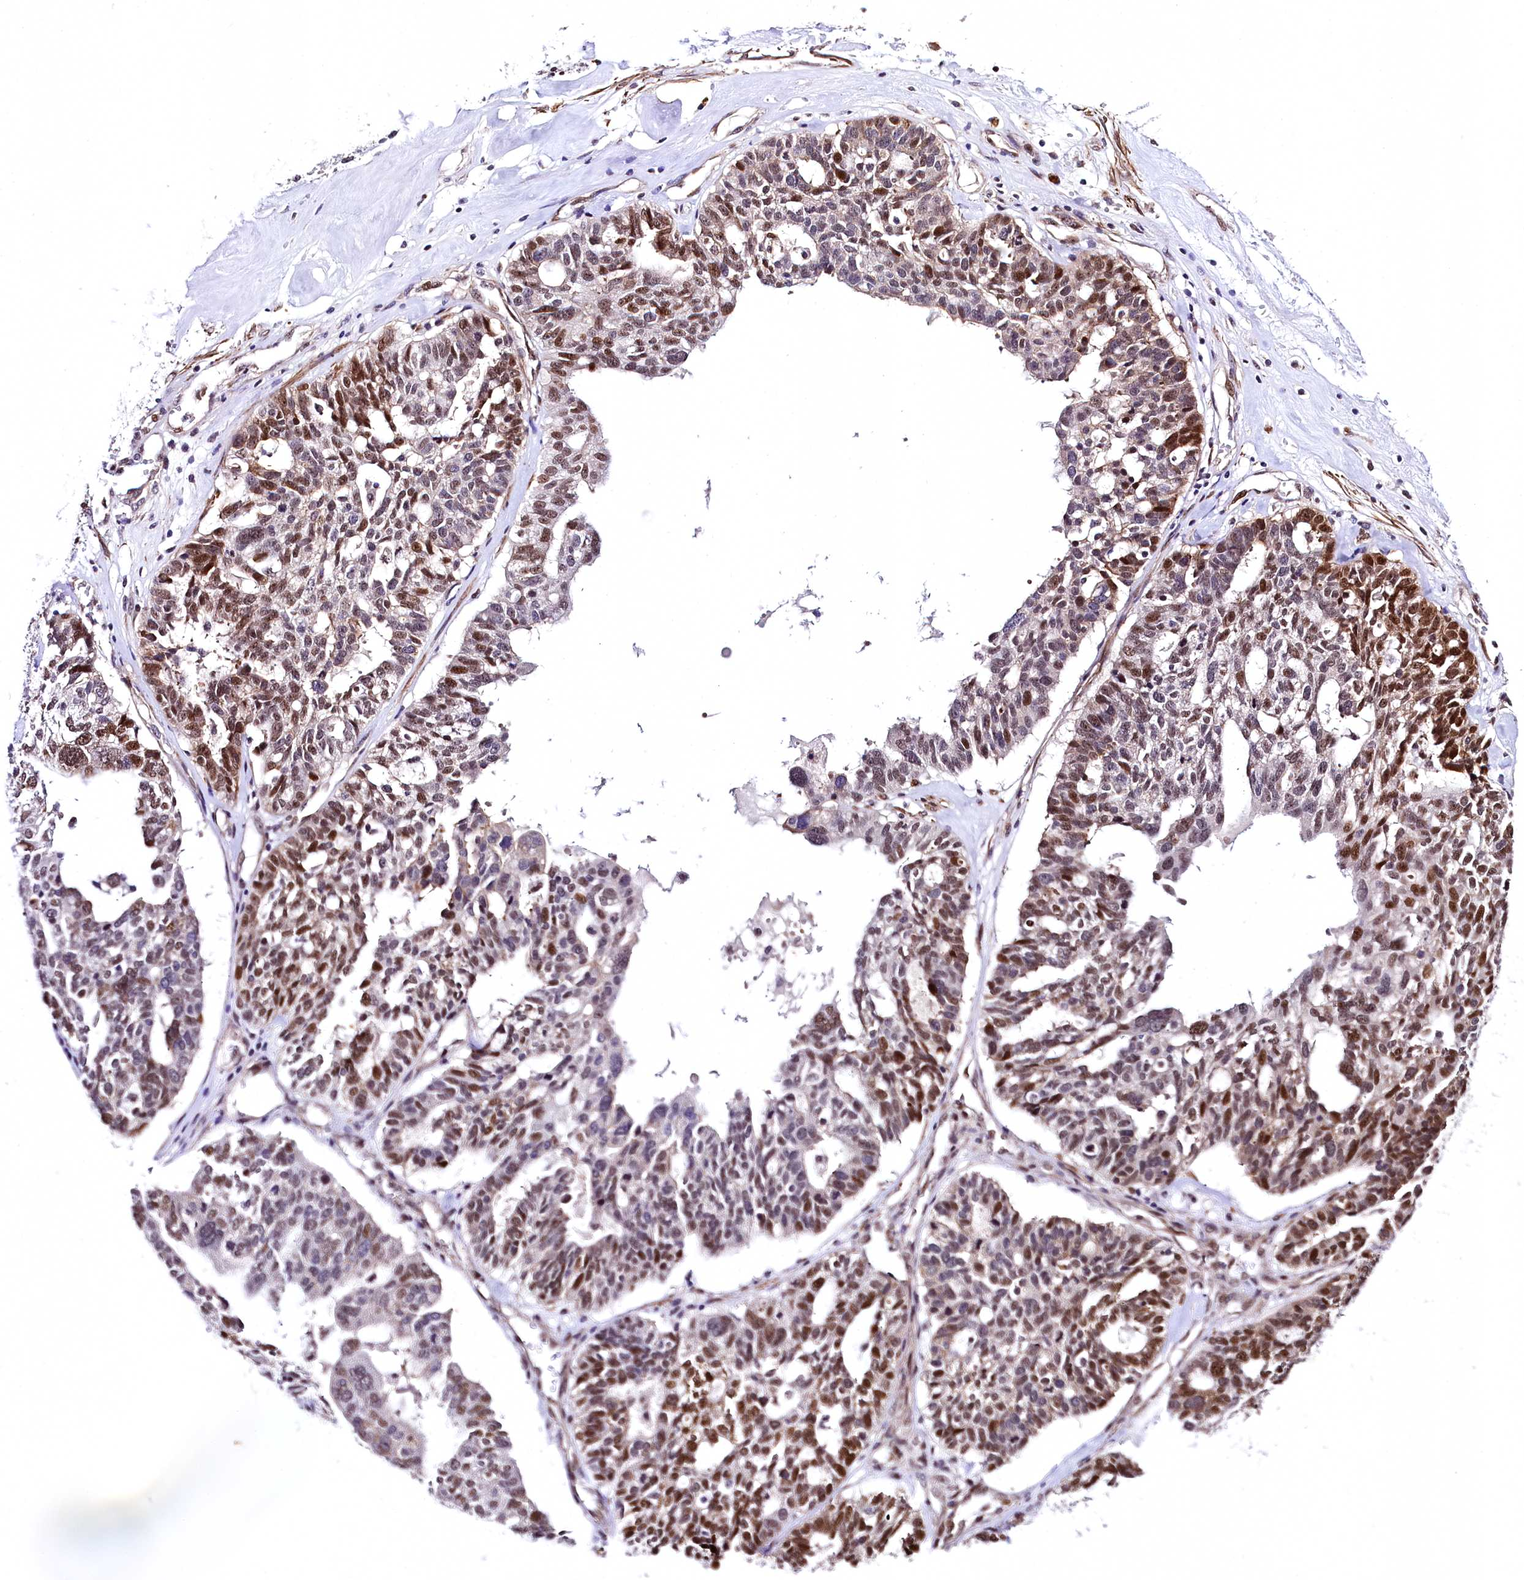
{"staining": {"intensity": "moderate", "quantity": "25%-75%", "location": "nuclear"}, "tissue": "ovarian cancer", "cell_type": "Tumor cells", "image_type": "cancer", "snomed": [{"axis": "morphology", "description": "Cystadenocarcinoma, serous, NOS"}, {"axis": "topography", "description": "Ovary"}], "caption": "This is an image of immunohistochemistry (IHC) staining of ovarian cancer, which shows moderate positivity in the nuclear of tumor cells.", "gene": "SAMD10", "patient": {"sex": "female", "age": 59}}